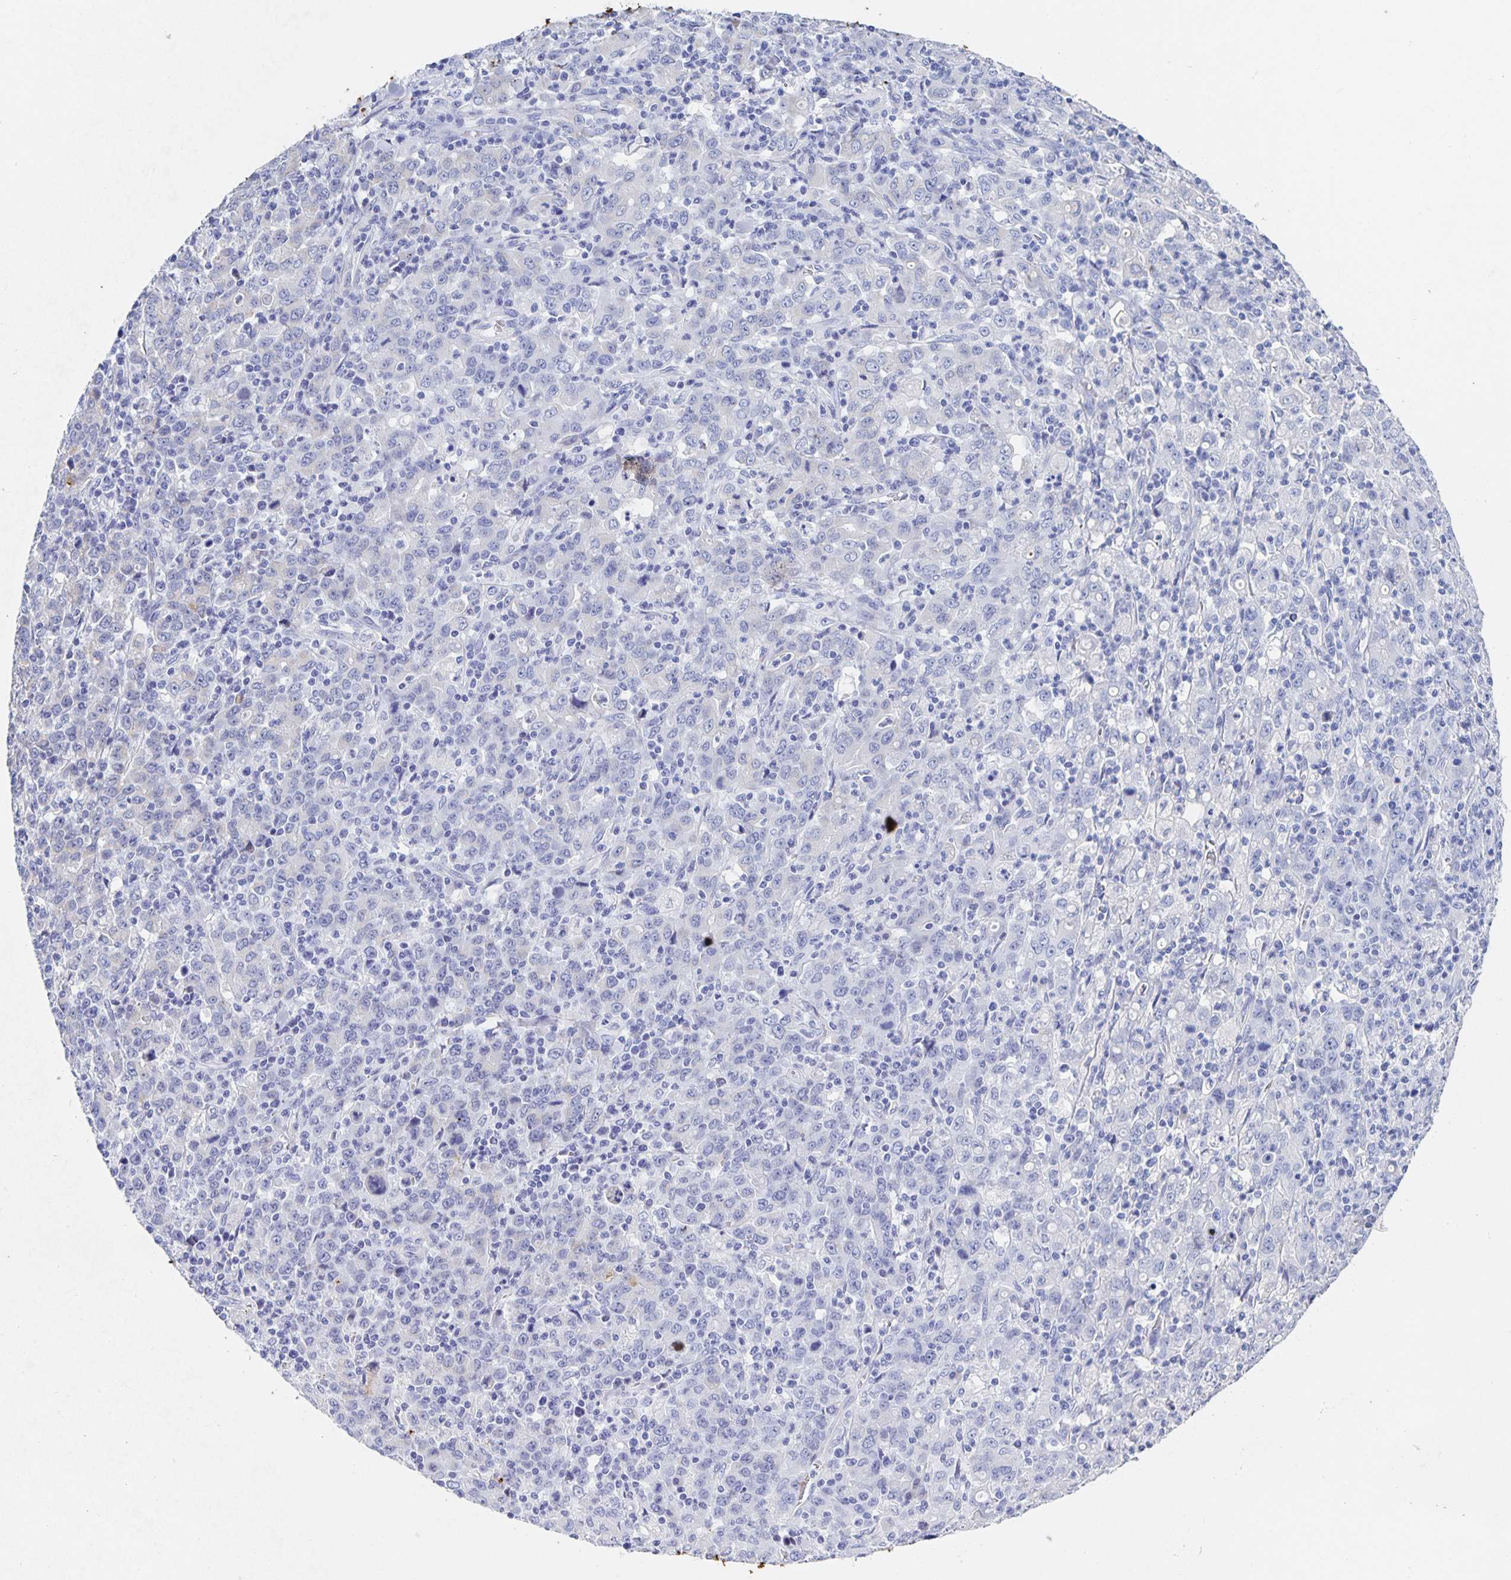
{"staining": {"intensity": "negative", "quantity": "none", "location": "none"}, "tissue": "stomach cancer", "cell_type": "Tumor cells", "image_type": "cancer", "snomed": [{"axis": "morphology", "description": "Adenocarcinoma, NOS"}, {"axis": "topography", "description": "Stomach, upper"}], "caption": "DAB immunohistochemical staining of adenocarcinoma (stomach) reveals no significant staining in tumor cells.", "gene": "DMBT1", "patient": {"sex": "male", "age": 69}}